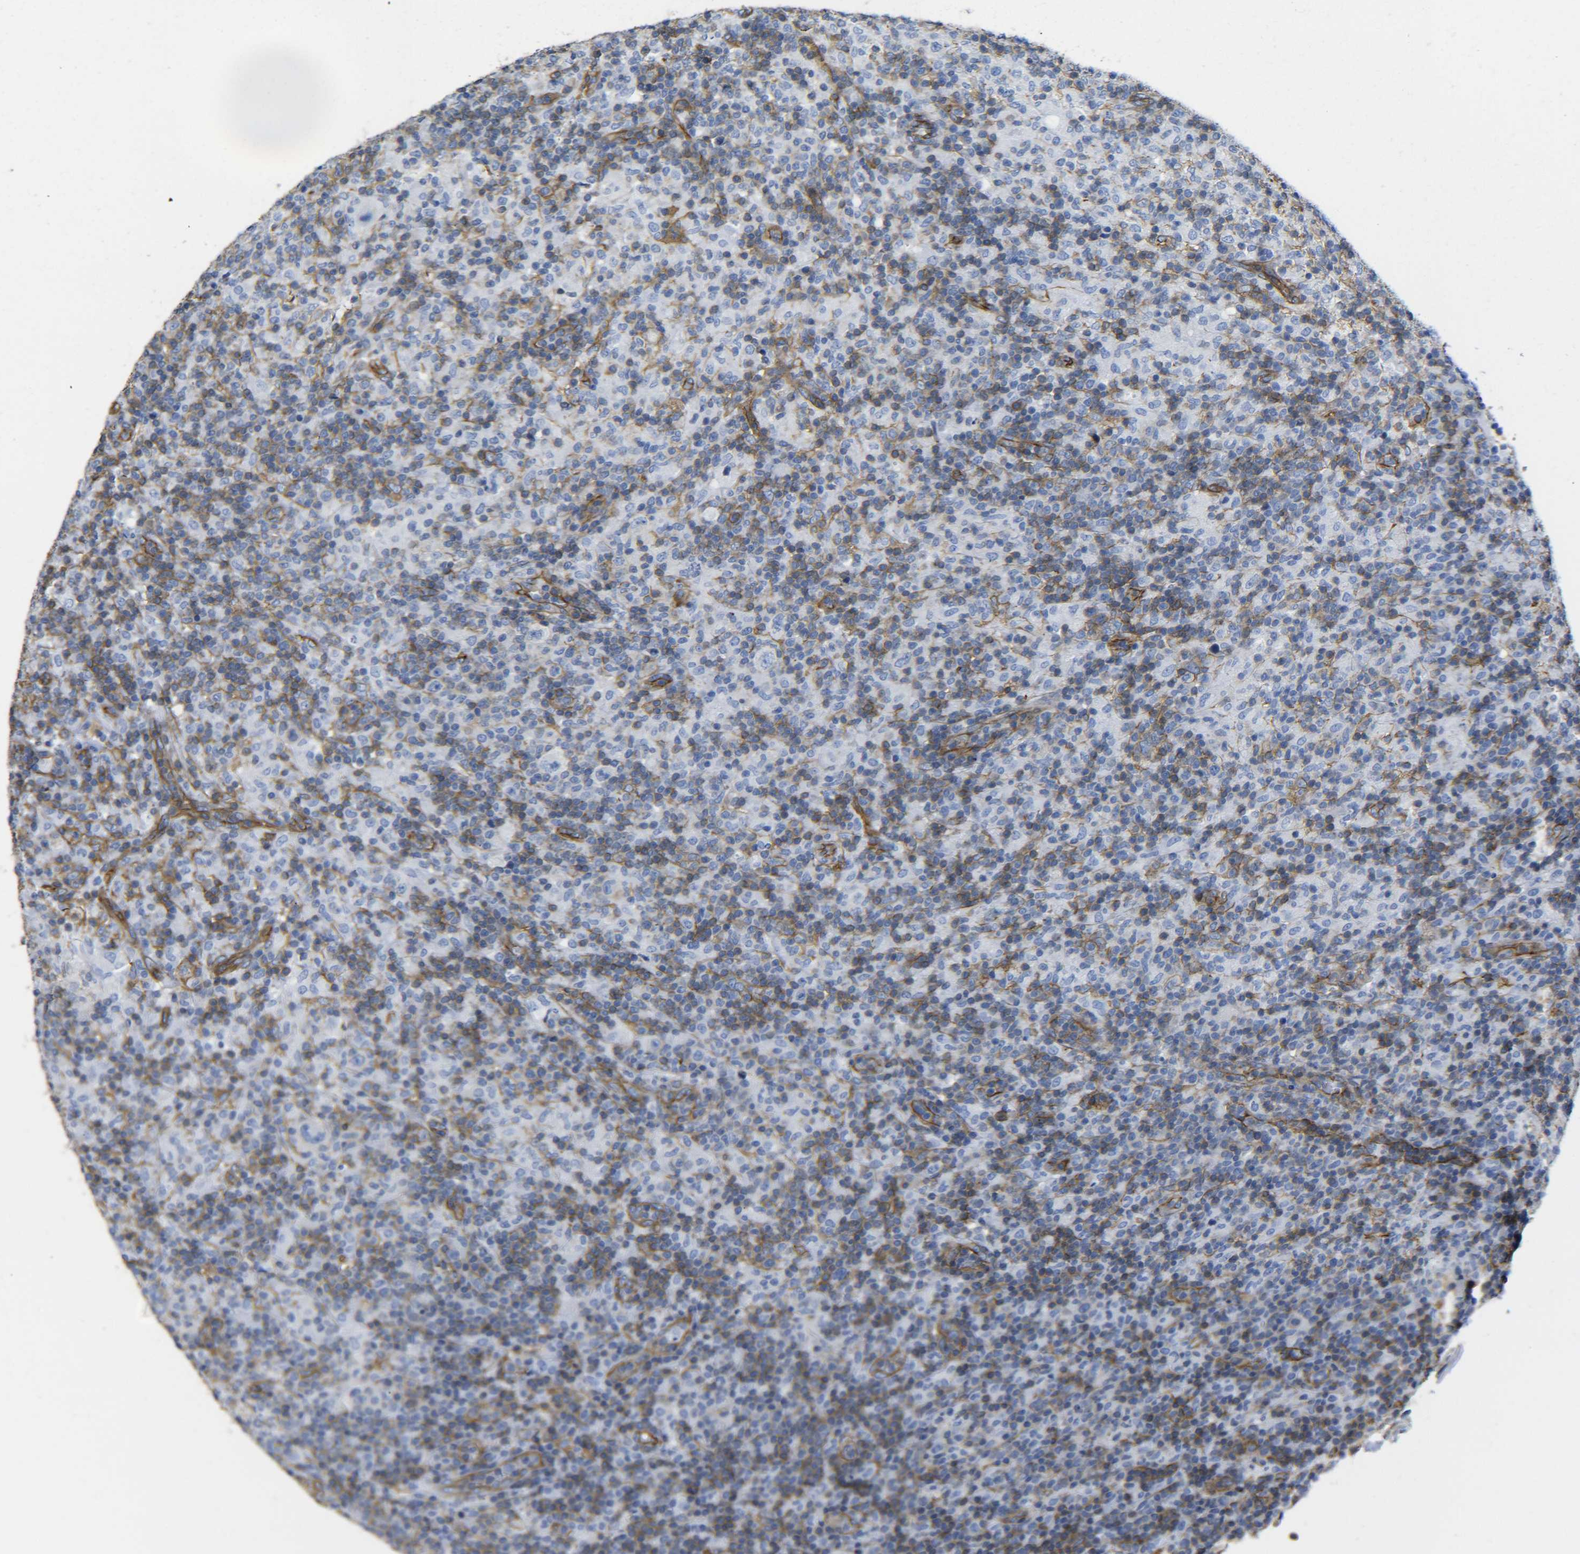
{"staining": {"intensity": "negative", "quantity": "none", "location": "none"}, "tissue": "lymphoma", "cell_type": "Tumor cells", "image_type": "cancer", "snomed": [{"axis": "morphology", "description": "Hodgkin's disease, NOS"}, {"axis": "topography", "description": "Lymph node"}], "caption": "This is an IHC histopathology image of lymphoma. There is no positivity in tumor cells.", "gene": "SPTBN1", "patient": {"sex": "male", "age": 70}}